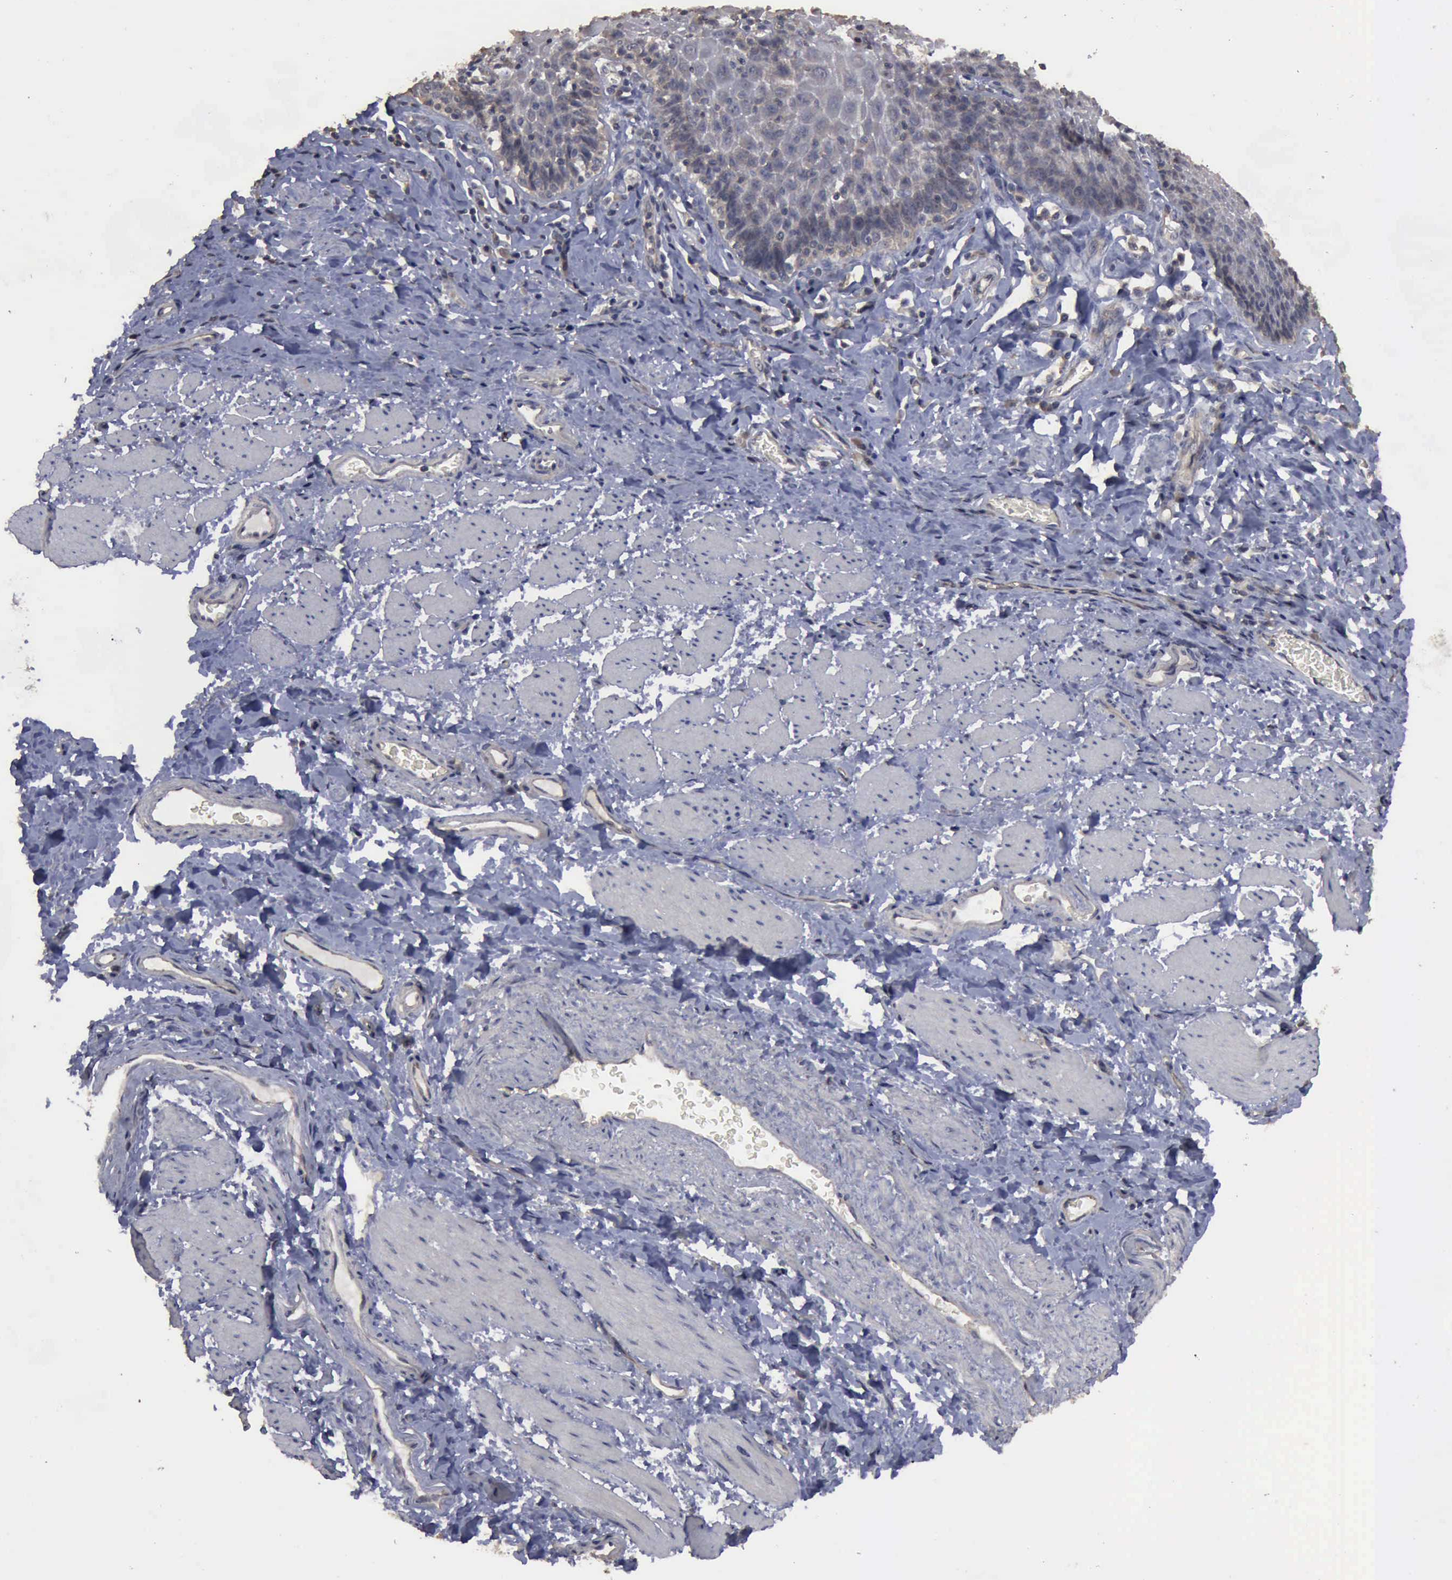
{"staining": {"intensity": "weak", "quantity": "<25%", "location": "cytoplasmic/membranous"}, "tissue": "esophagus", "cell_type": "Squamous epithelial cells", "image_type": "normal", "snomed": [{"axis": "morphology", "description": "Normal tissue, NOS"}, {"axis": "topography", "description": "Esophagus"}], "caption": "The histopathology image displays no staining of squamous epithelial cells in unremarkable esophagus.", "gene": "CRKL", "patient": {"sex": "female", "age": 61}}